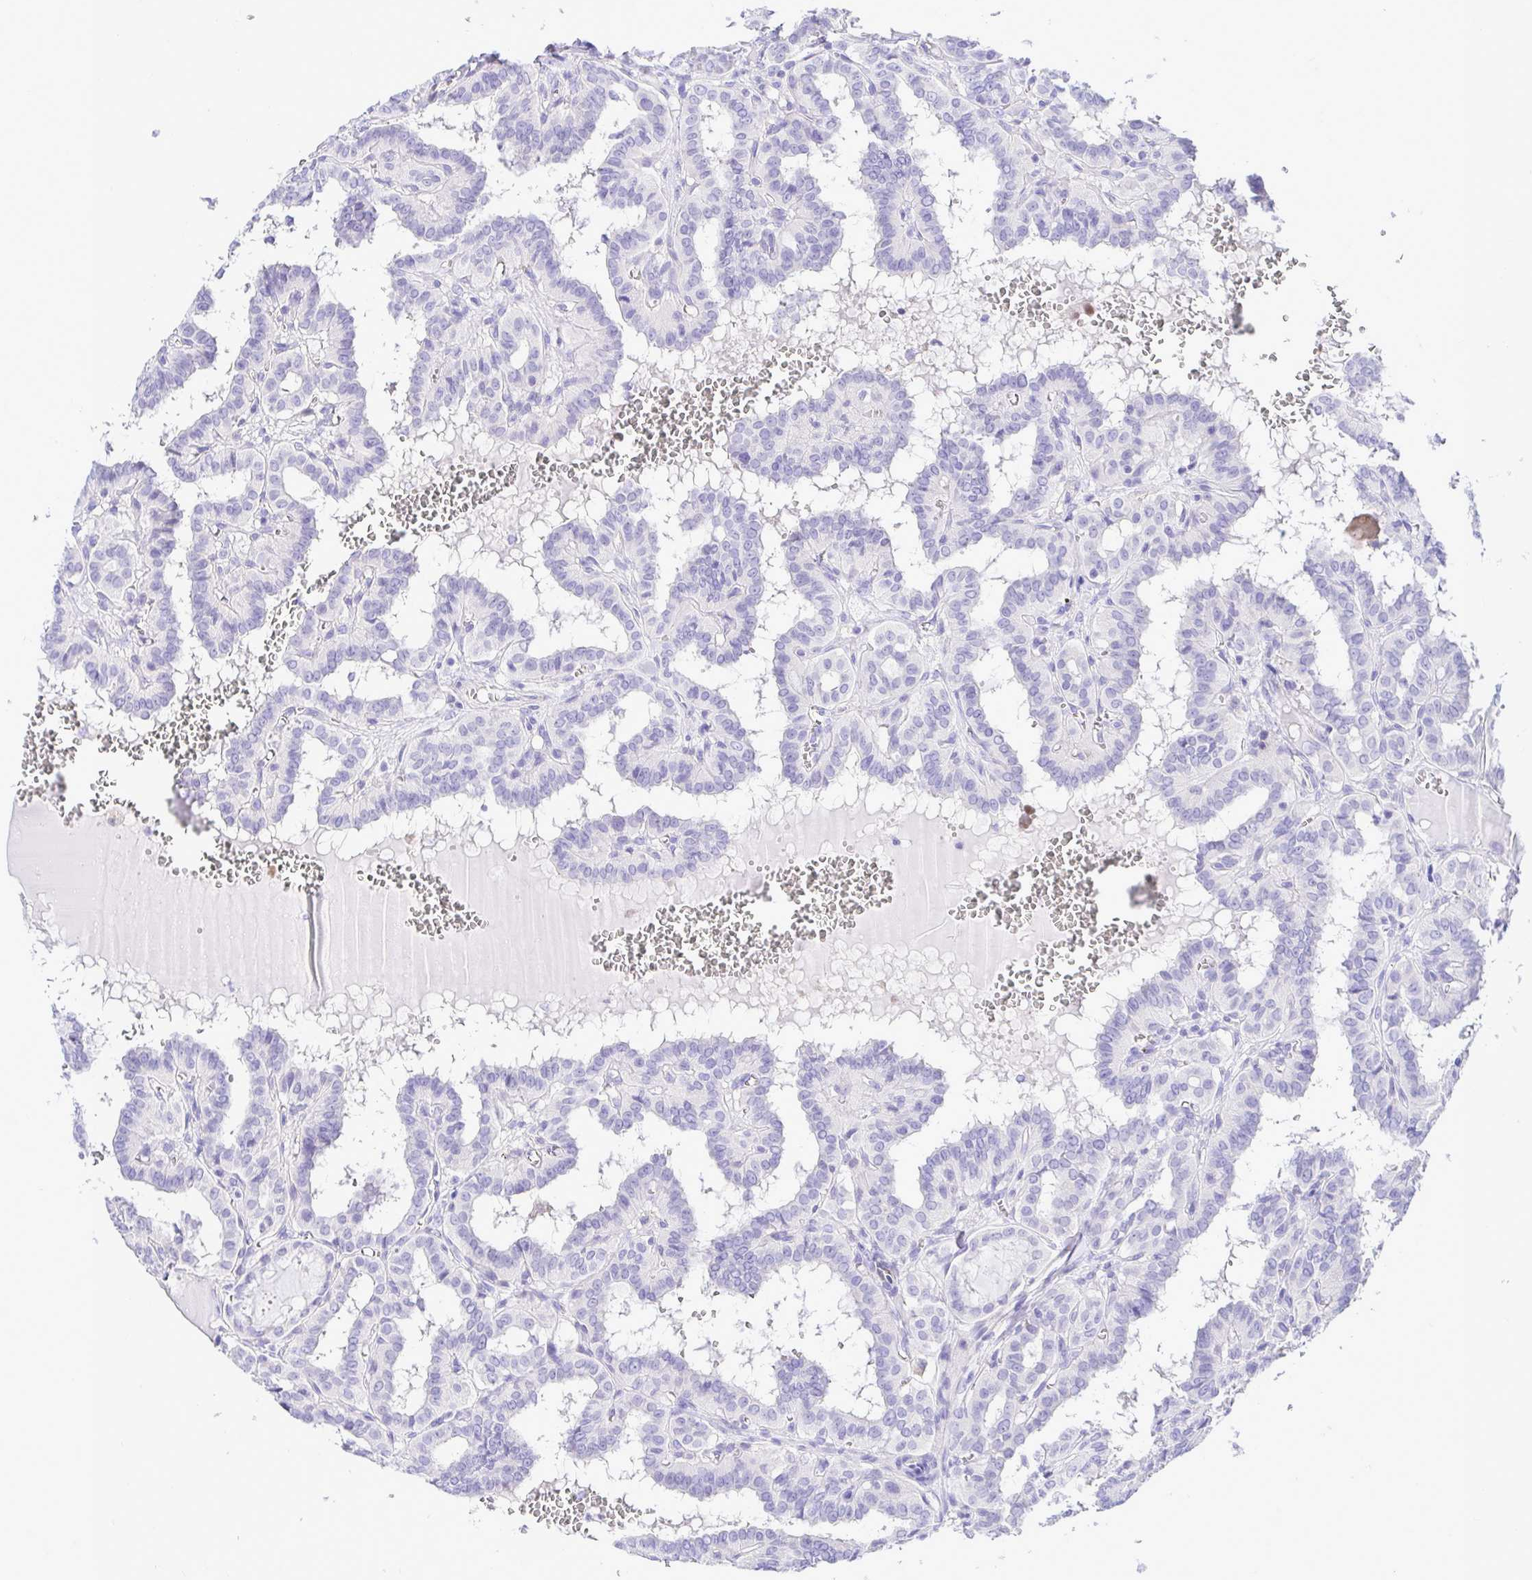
{"staining": {"intensity": "negative", "quantity": "none", "location": "none"}, "tissue": "thyroid cancer", "cell_type": "Tumor cells", "image_type": "cancer", "snomed": [{"axis": "morphology", "description": "Papillary adenocarcinoma, NOS"}, {"axis": "topography", "description": "Thyroid gland"}], "caption": "This is an IHC photomicrograph of human thyroid cancer (papillary adenocarcinoma). There is no staining in tumor cells.", "gene": "BACE2", "patient": {"sex": "female", "age": 21}}